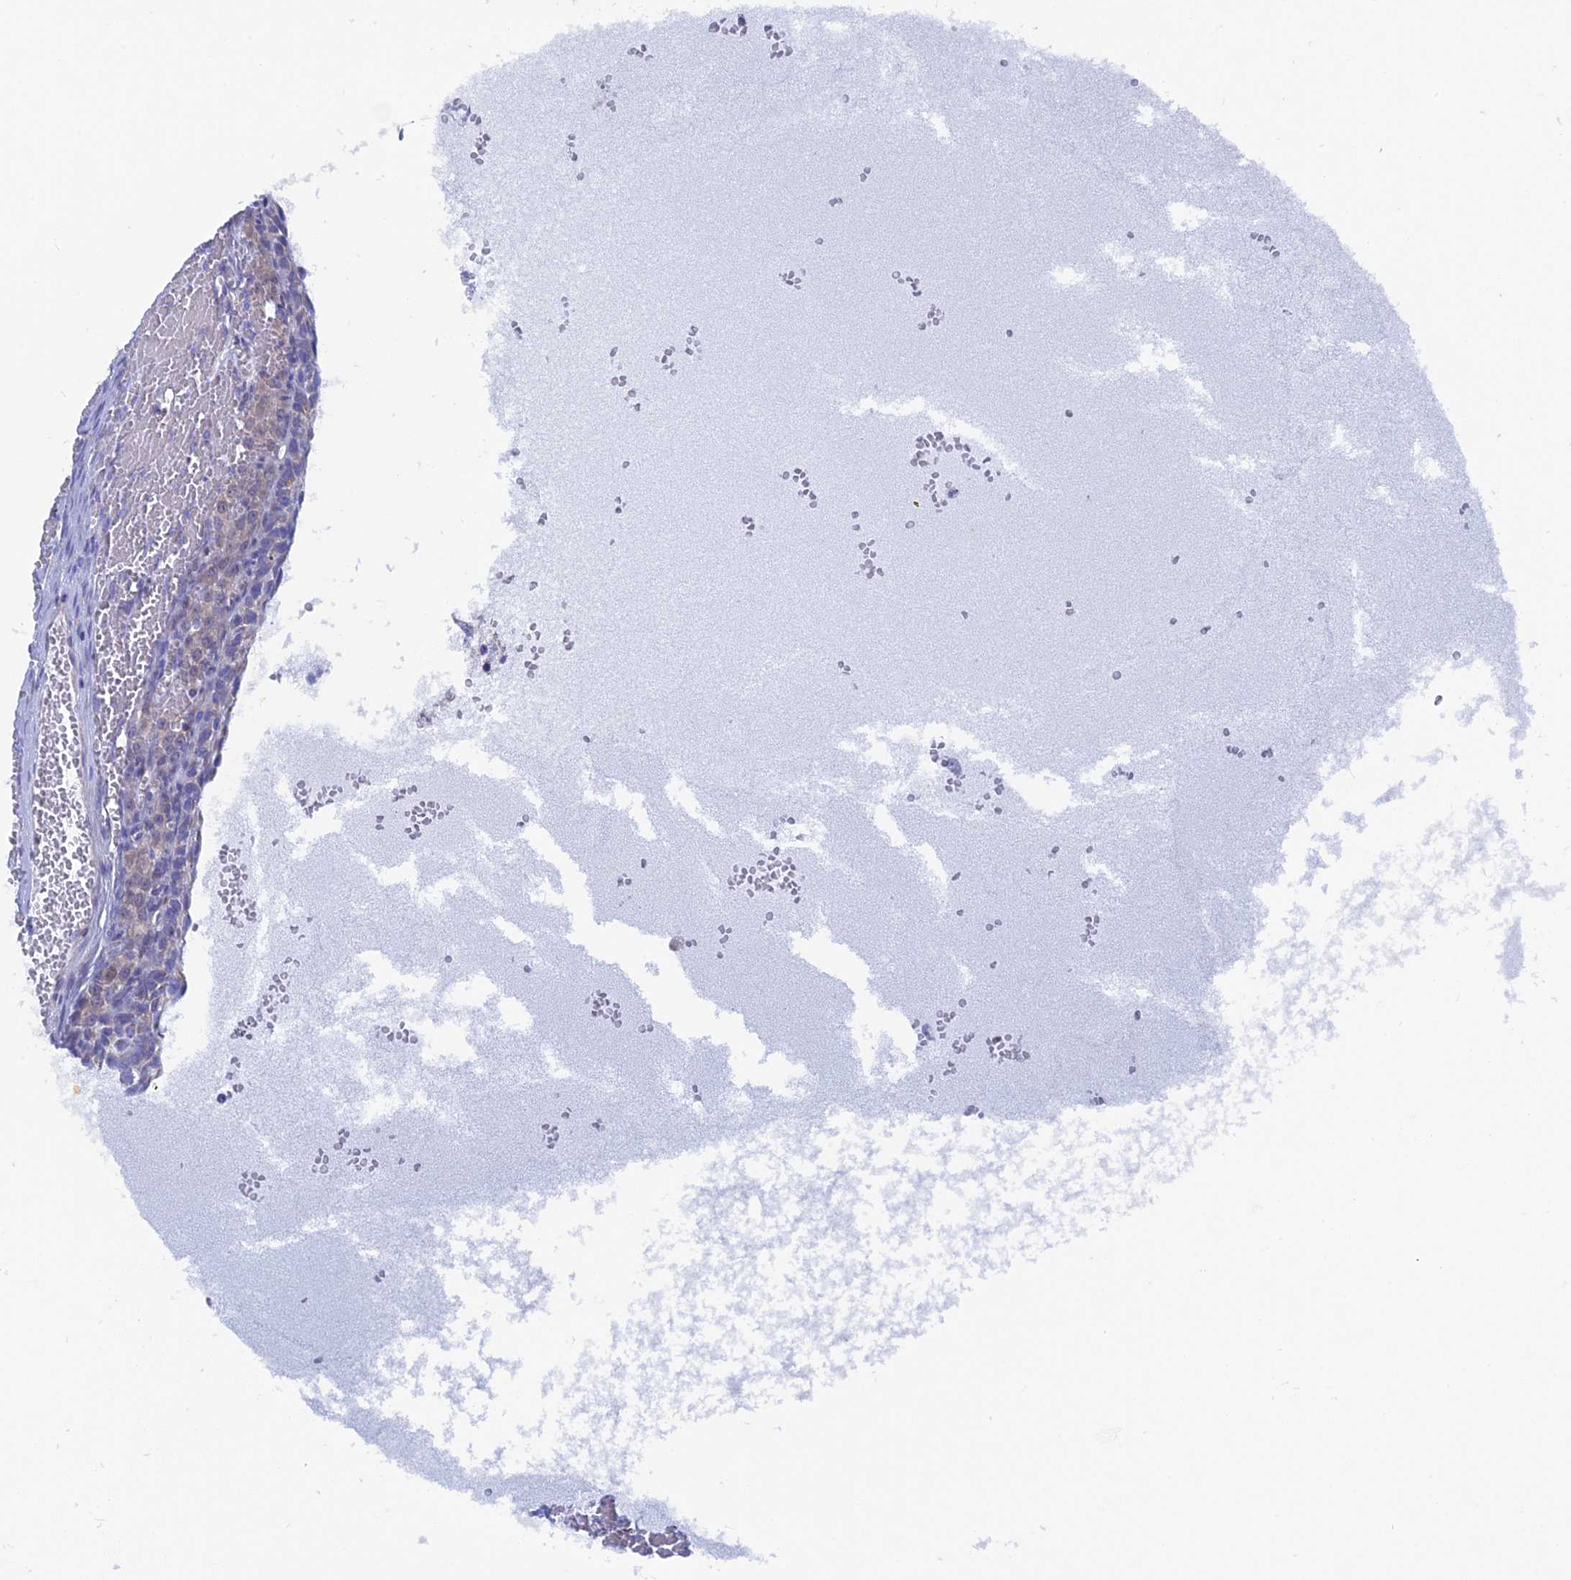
{"staining": {"intensity": "negative", "quantity": "none", "location": "none"}, "tissue": "ovary", "cell_type": "Ovarian stroma cells", "image_type": "normal", "snomed": [{"axis": "morphology", "description": "Adenocarcinoma, NOS"}, {"axis": "topography", "description": "Endometrium"}], "caption": "The photomicrograph displays no significant expression in ovarian stroma cells of ovary.", "gene": "AK4P3", "patient": {"sex": "female", "age": 32}}